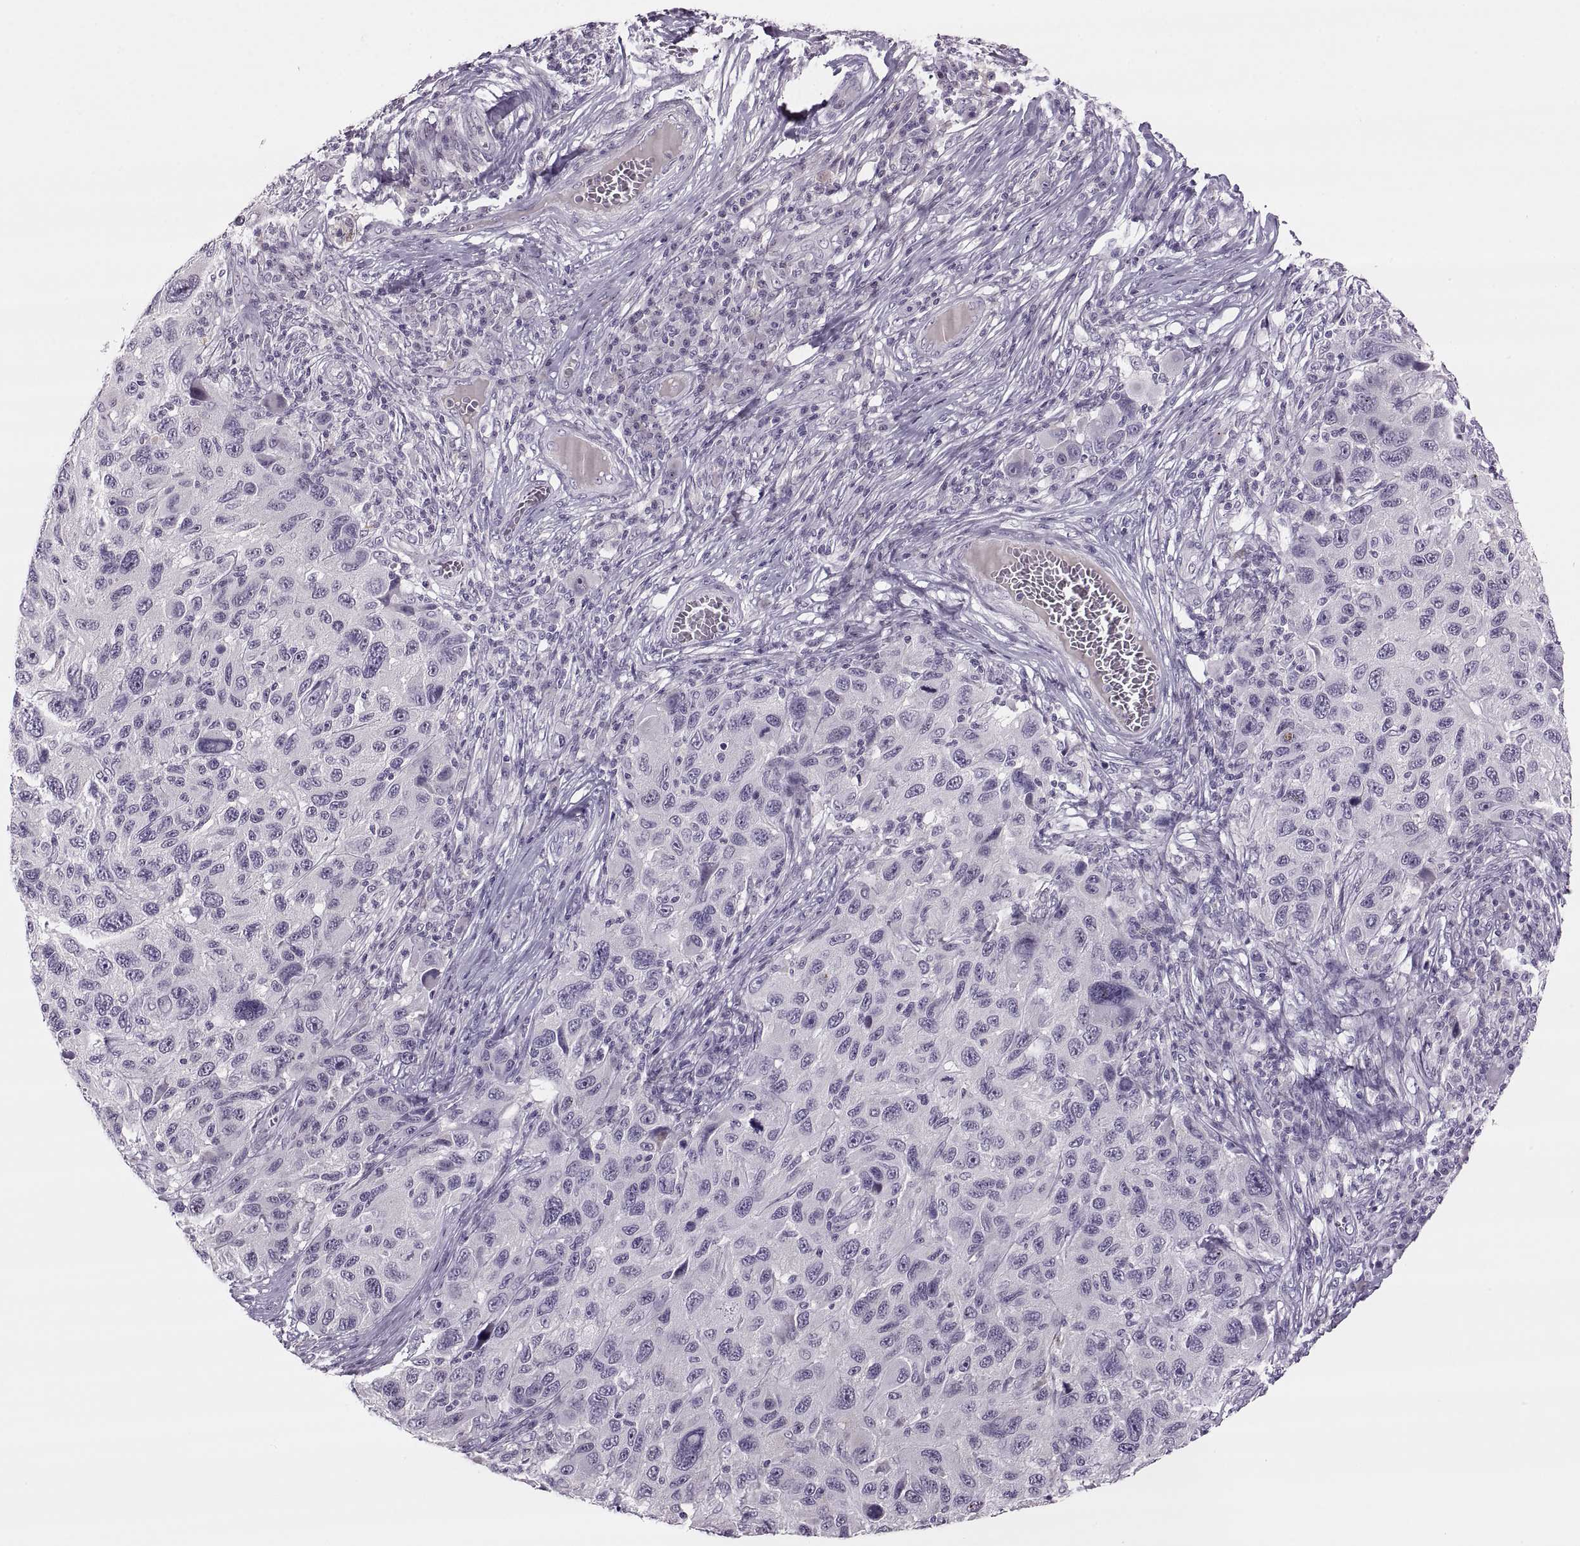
{"staining": {"intensity": "negative", "quantity": "none", "location": "none"}, "tissue": "melanoma", "cell_type": "Tumor cells", "image_type": "cancer", "snomed": [{"axis": "morphology", "description": "Malignant melanoma, NOS"}, {"axis": "topography", "description": "Skin"}], "caption": "An image of melanoma stained for a protein reveals no brown staining in tumor cells. The staining was performed using DAB (3,3'-diaminobenzidine) to visualize the protein expression in brown, while the nuclei were stained in blue with hematoxylin (Magnification: 20x).", "gene": "CHCT1", "patient": {"sex": "male", "age": 53}}